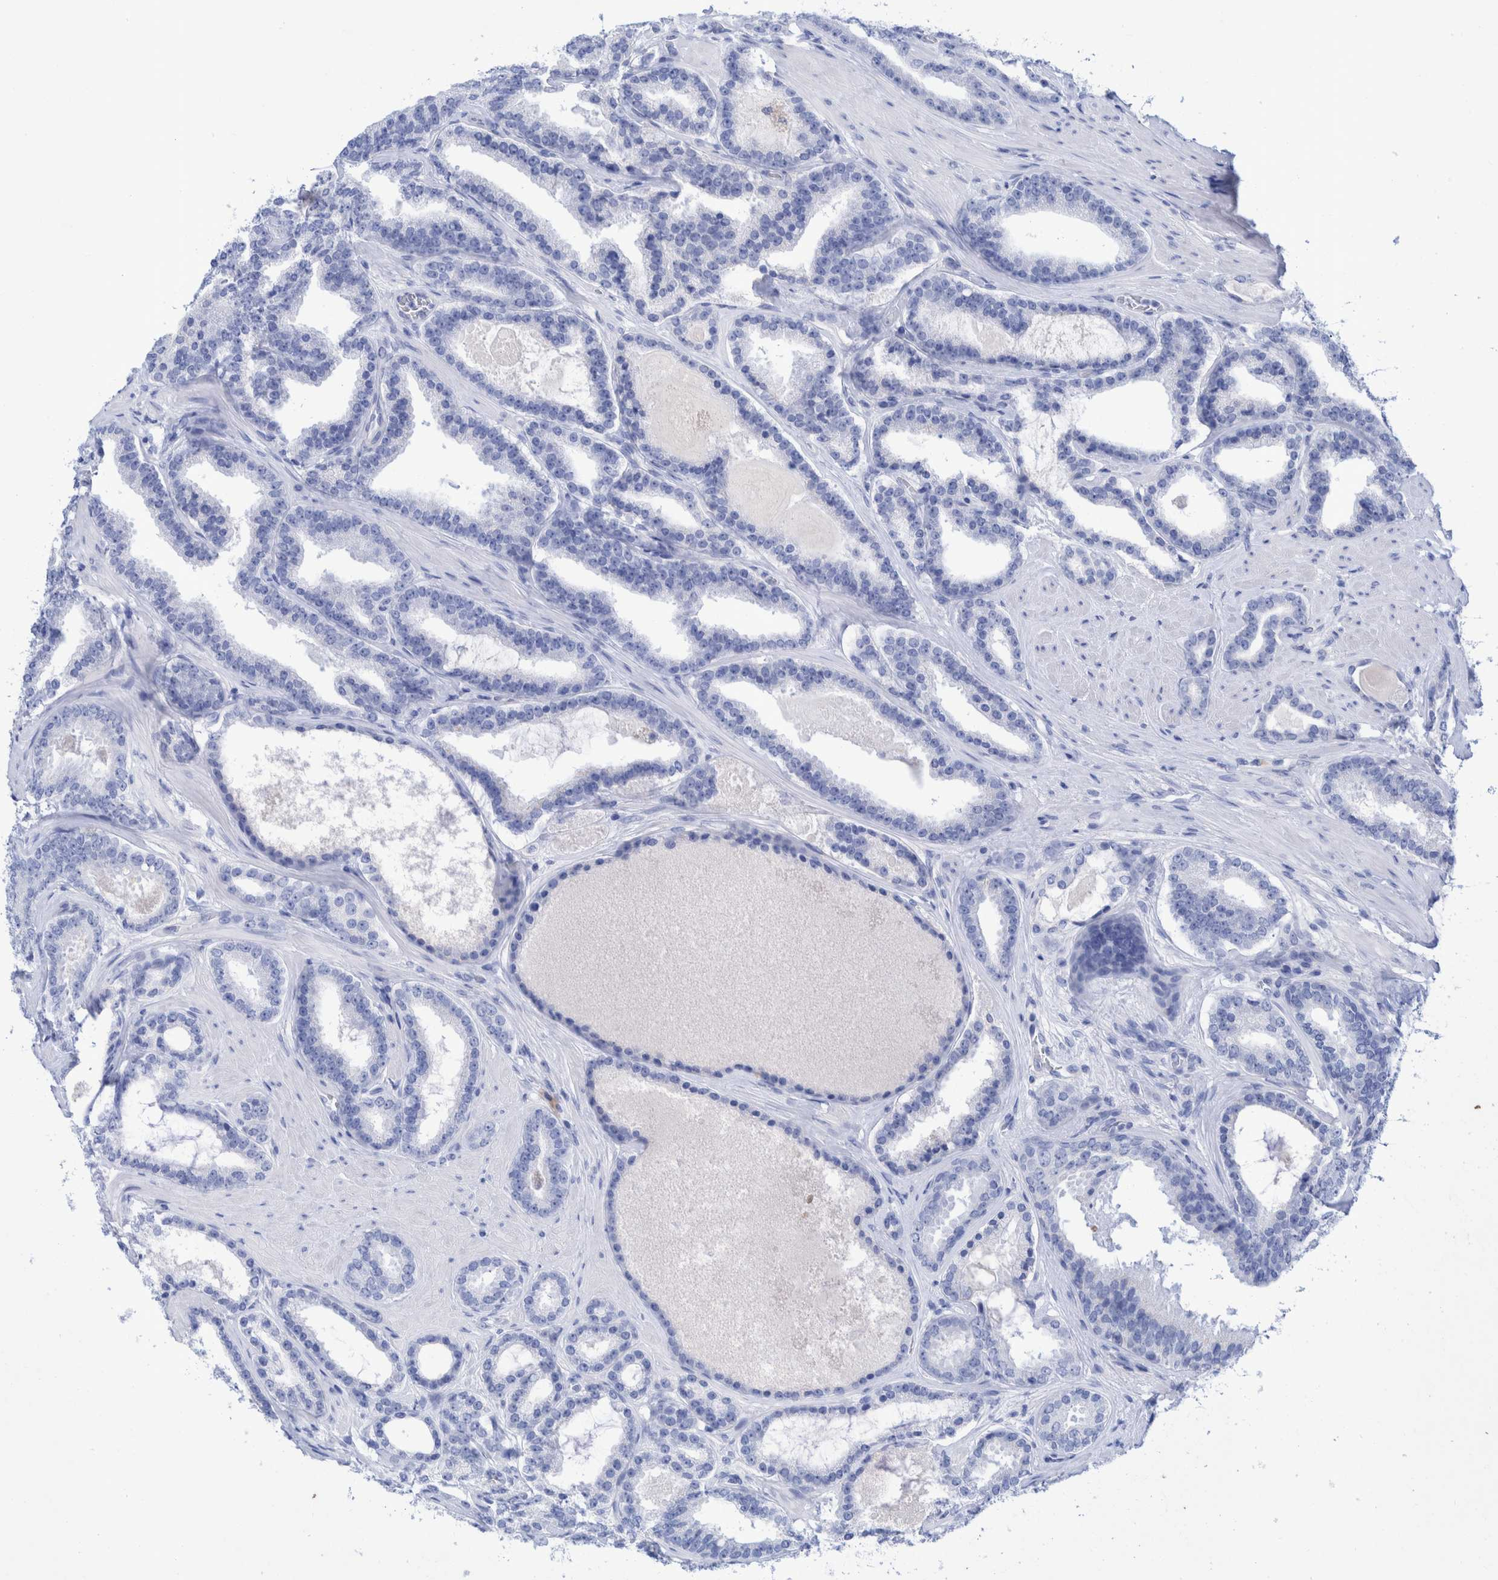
{"staining": {"intensity": "negative", "quantity": "none", "location": "none"}, "tissue": "prostate cancer", "cell_type": "Tumor cells", "image_type": "cancer", "snomed": [{"axis": "morphology", "description": "Adenocarcinoma, High grade"}, {"axis": "topography", "description": "Prostate"}], "caption": "High magnification brightfield microscopy of prostate cancer (adenocarcinoma (high-grade)) stained with DAB (3,3'-diaminobenzidine) (brown) and counterstained with hematoxylin (blue): tumor cells show no significant positivity.", "gene": "PERP", "patient": {"sex": "male", "age": 60}}